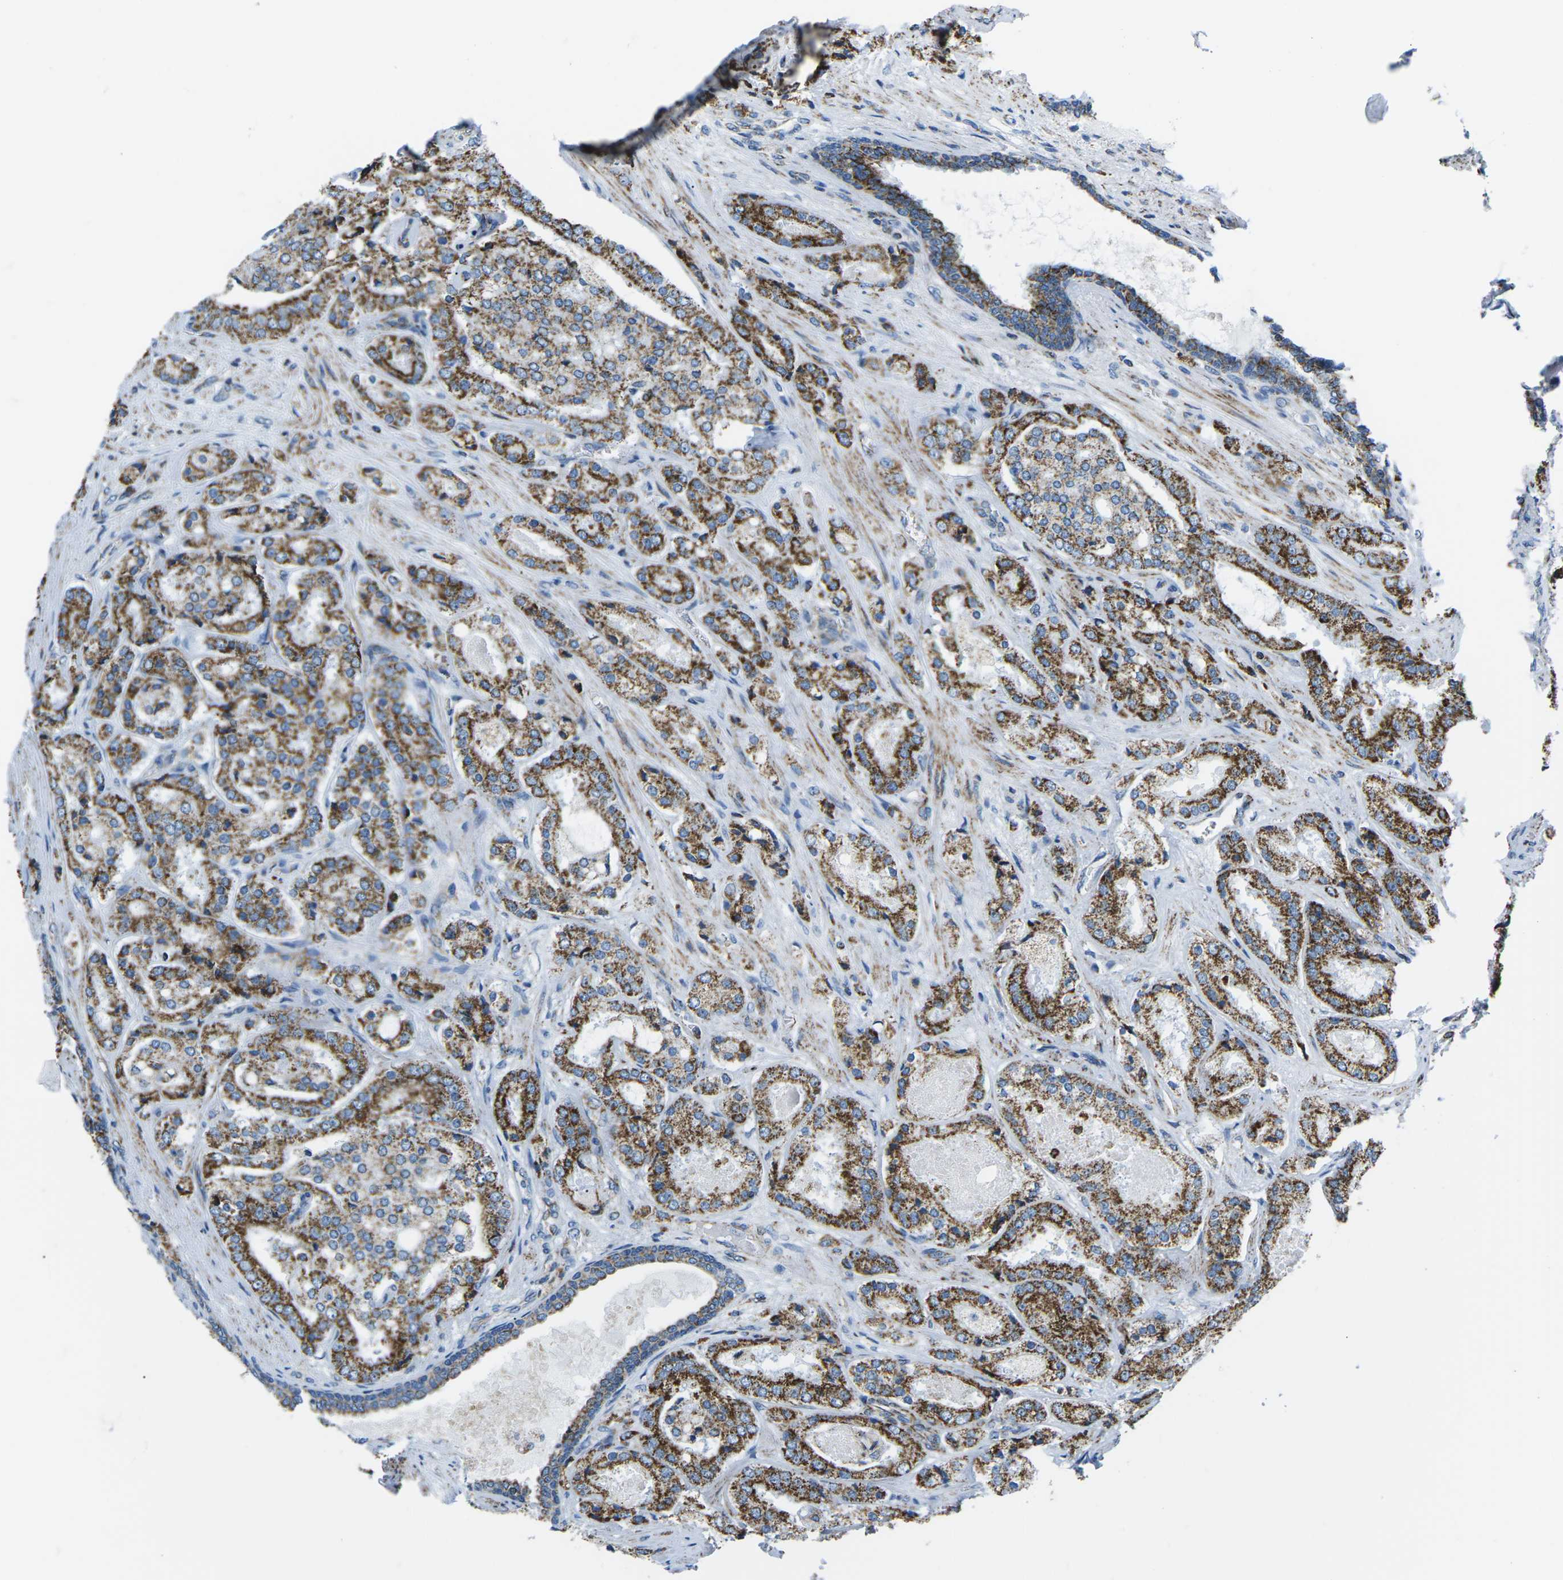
{"staining": {"intensity": "strong", "quantity": ">75%", "location": "cytoplasmic/membranous"}, "tissue": "prostate cancer", "cell_type": "Tumor cells", "image_type": "cancer", "snomed": [{"axis": "morphology", "description": "Adenocarcinoma, High grade"}, {"axis": "topography", "description": "Prostate"}], "caption": "Immunohistochemical staining of human prostate cancer (high-grade adenocarcinoma) shows high levels of strong cytoplasmic/membranous expression in approximately >75% of tumor cells.", "gene": "COX6C", "patient": {"sex": "male", "age": 65}}